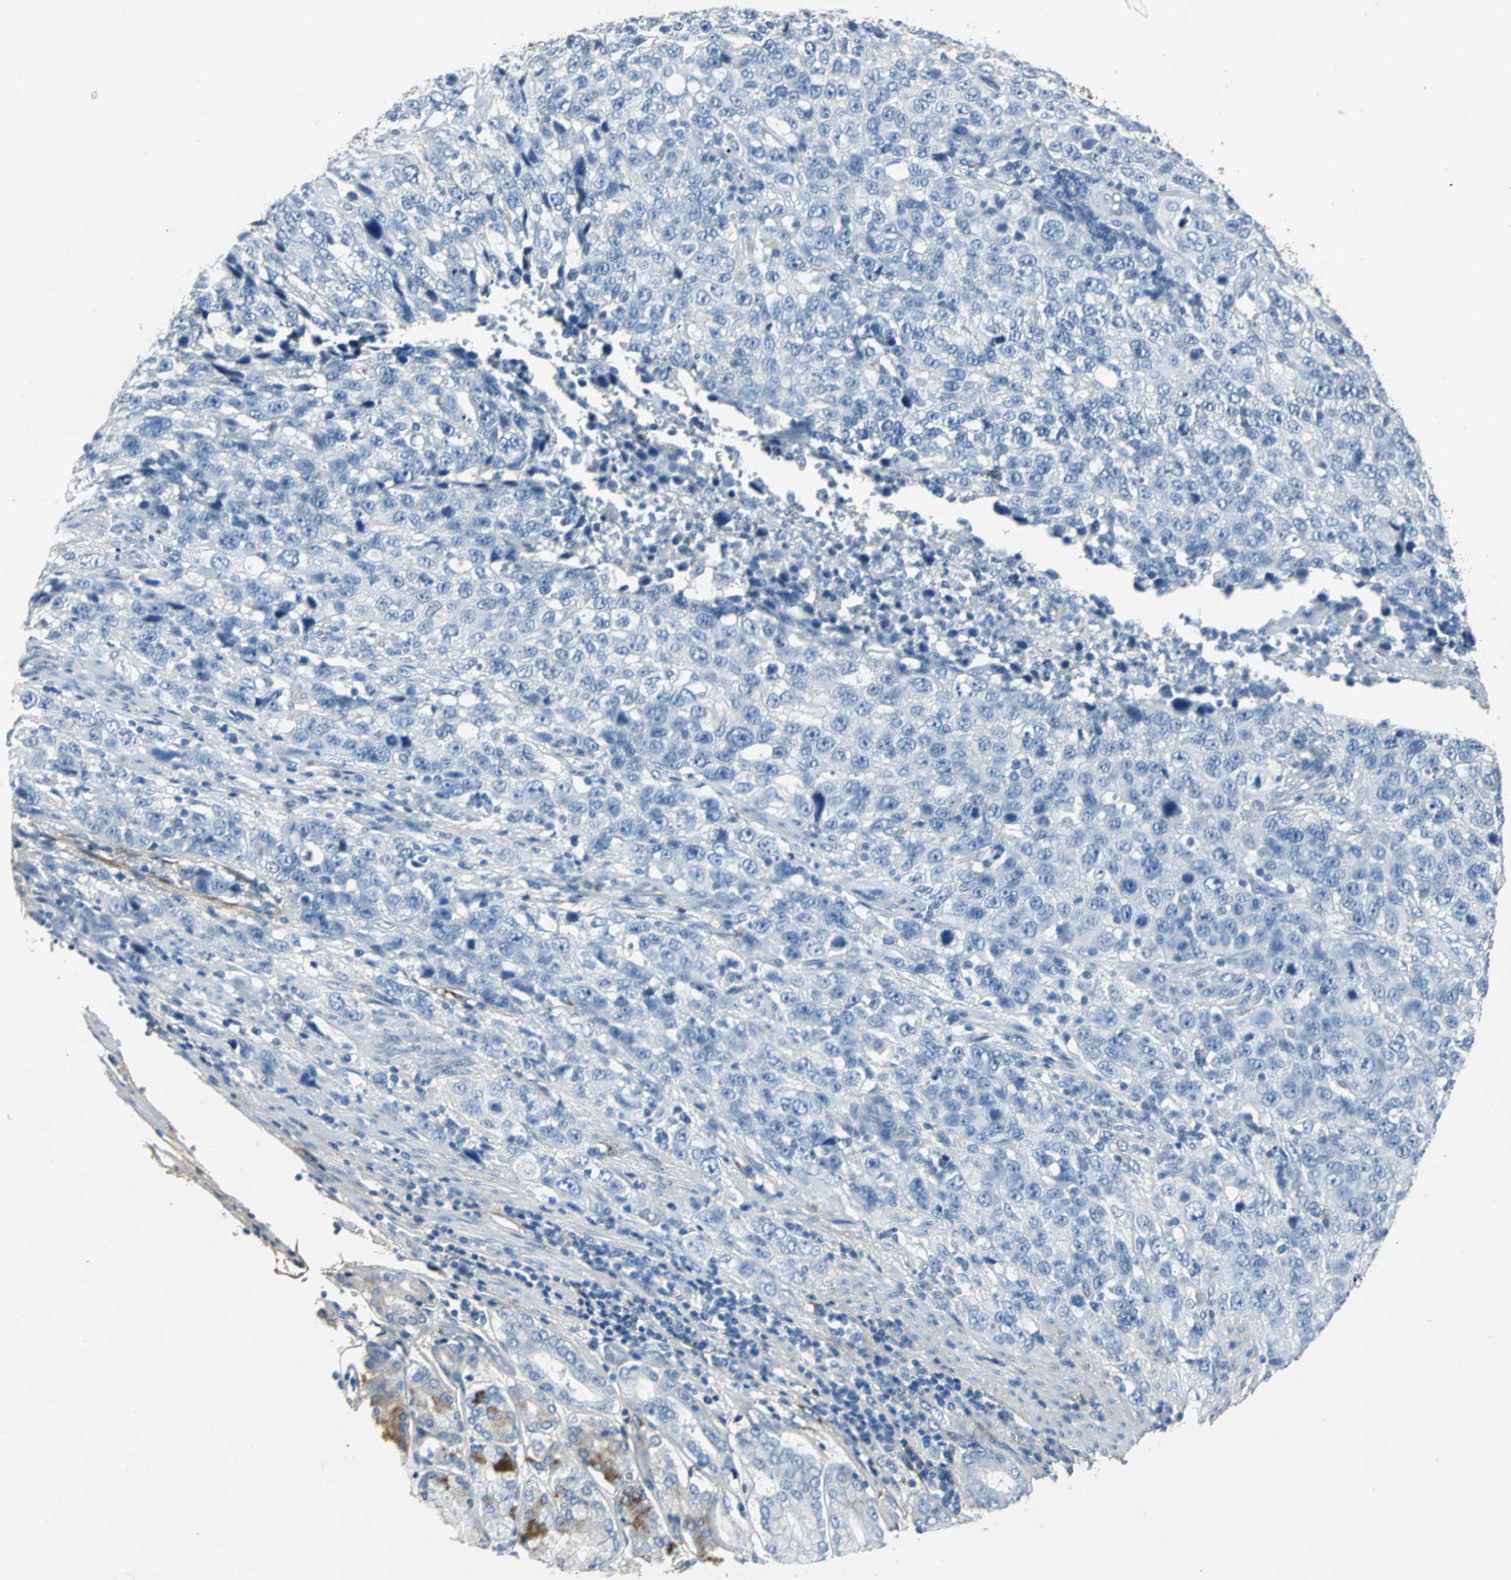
{"staining": {"intensity": "negative", "quantity": "none", "location": "none"}, "tissue": "stomach cancer", "cell_type": "Tumor cells", "image_type": "cancer", "snomed": [{"axis": "morphology", "description": "Normal tissue, NOS"}, {"axis": "morphology", "description": "Adenocarcinoma, NOS"}, {"axis": "topography", "description": "Stomach"}], "caption": "Immunohistochemistry of human stomach adenocarcinoma demonstrates no staining in tumor cells. (DAB (3,3'-diaminobenzidine) IHC, high magnification).", "gene": "EFNB3", "patient": {"sex": "male", "age": 48}}